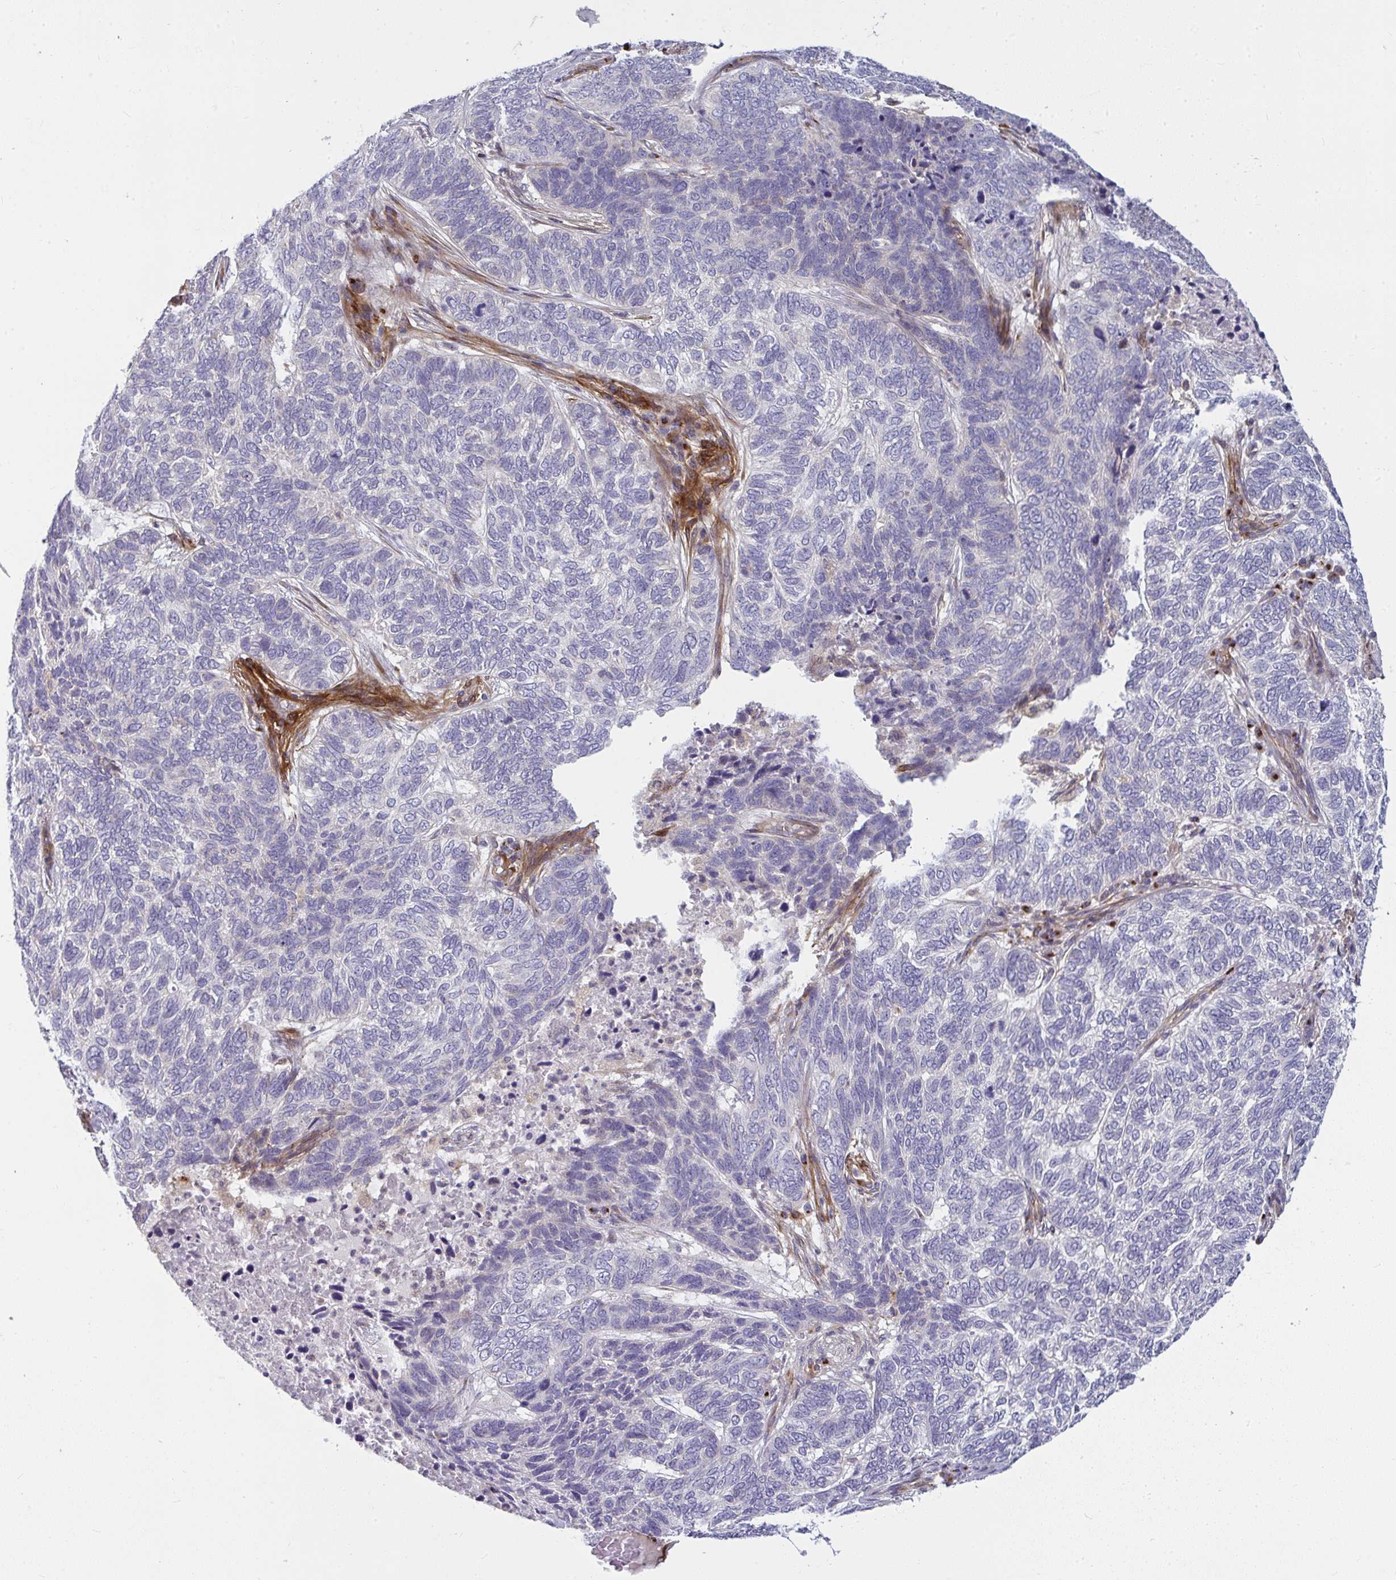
{"staining": {"intensity": "negative", "quantity": "none", "location": "none"}, "tissue": "skin cancer", "cell_type": "Tumor cells", "image_type": "cancer", "snomed": [{"axis": "morphology", "description": "Basal cell carcinoma"}, {"axis": "topography", "description": "Skin"}], "caption": "This histopathology image is of skin cancer (basal cell carcinoma) stained with immunohistochemistry (IHC) to label a protein in brown with the nuclei are counter-stained blue. There is no expression in tumor cells.", "gene": "IFIT3", "patient": {"sex": "female", "age": 65}}